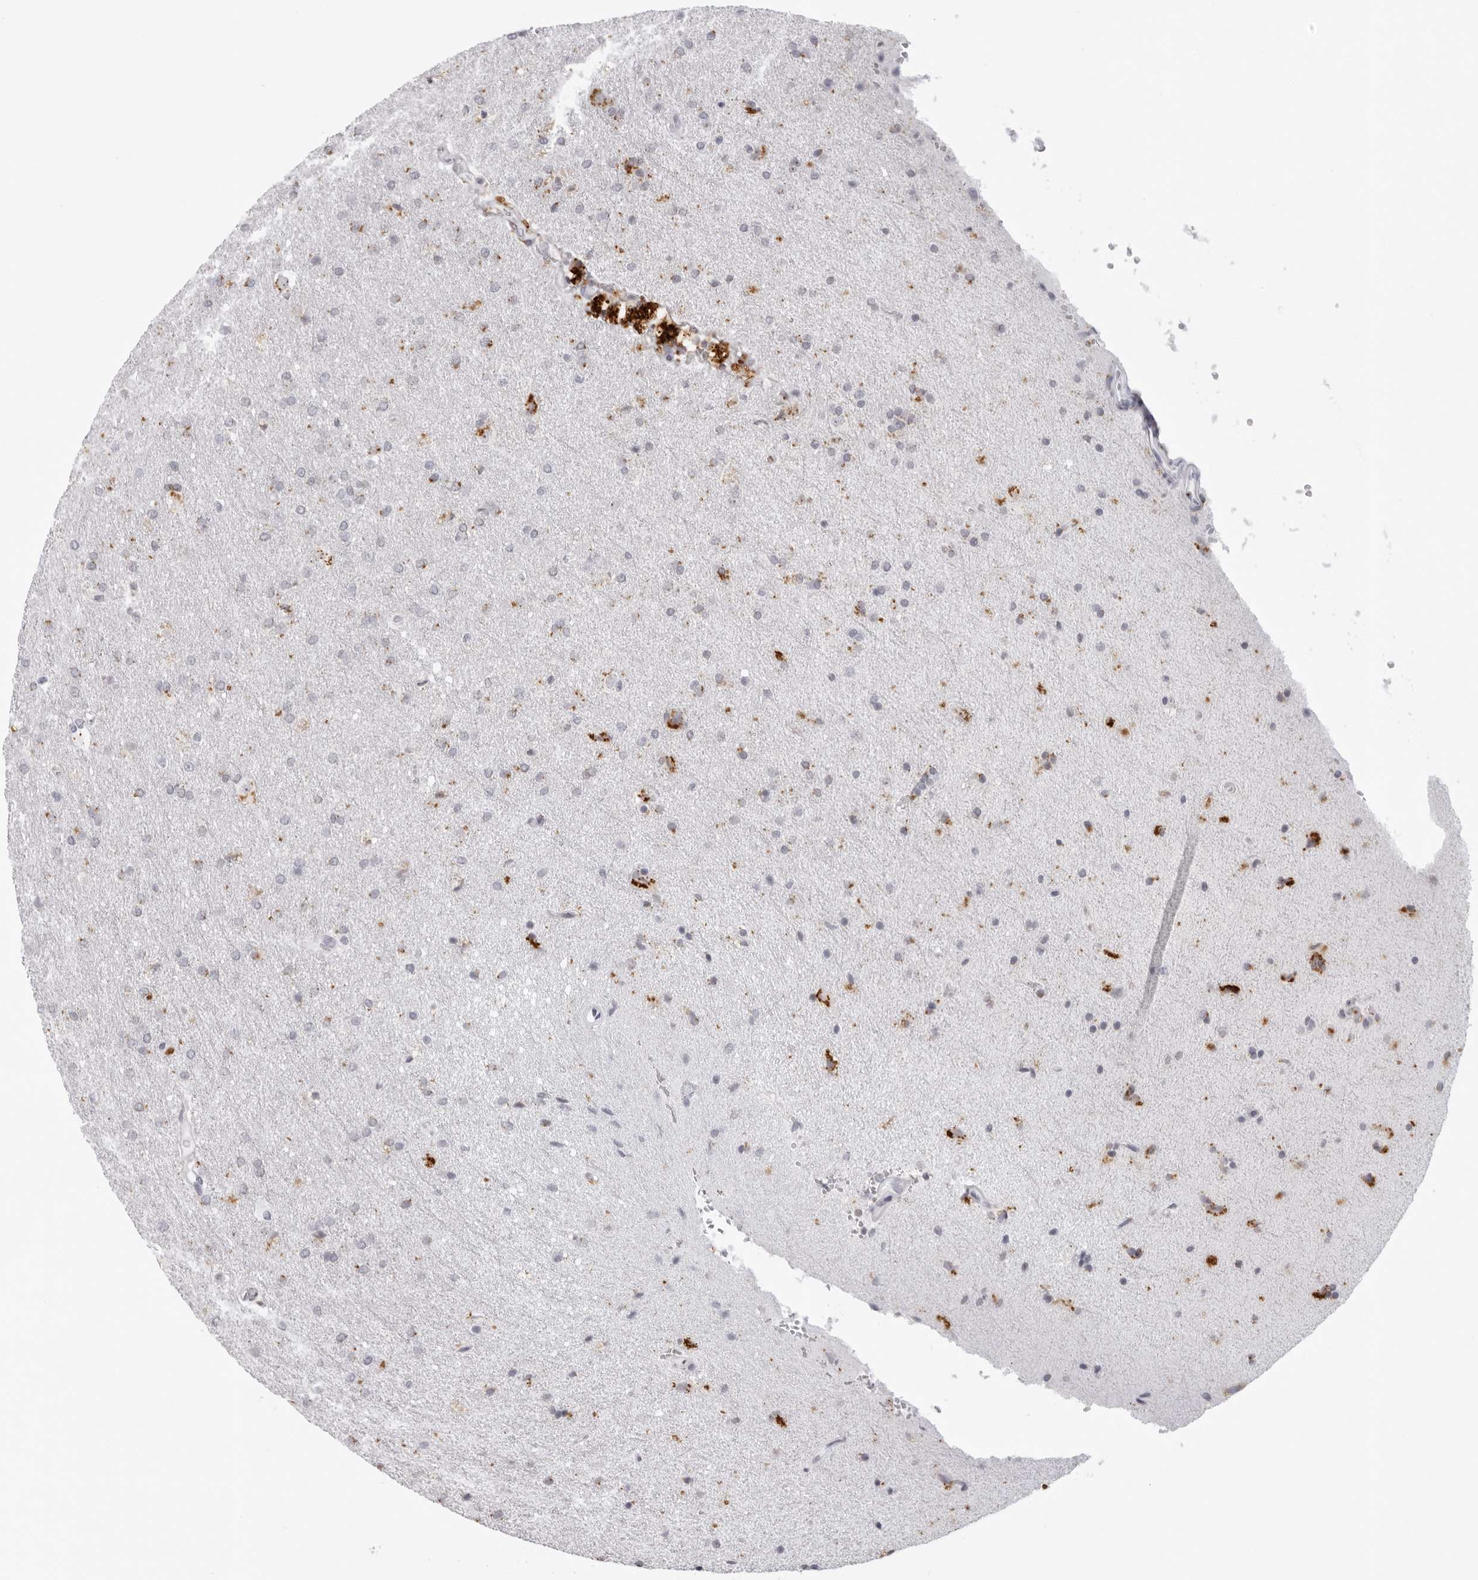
{"staining": {"intensity": "moderate", "quantity": "<25%", "location": "cytoplasmic/membranous"}, "tissue": "glioma", "cell_type": "Tumor cells", "image_type": "cancer", "snomed": [{"axis": "morphology", "description": "Glioma, malignant, Low grade"}, {"axis": "topography", "description": "Brain"}], "caption": "Immunohistochemical staining of malignant low-grade glioma demonstrates low levels of moderate cytoplasmic/membranous staining in approximately <25% of tumor cells. The protein of interest is shown in brown color, while the nuclei are stained blue.", "gene": "IL25", "patient": {"sex": "female", "age": 37}}